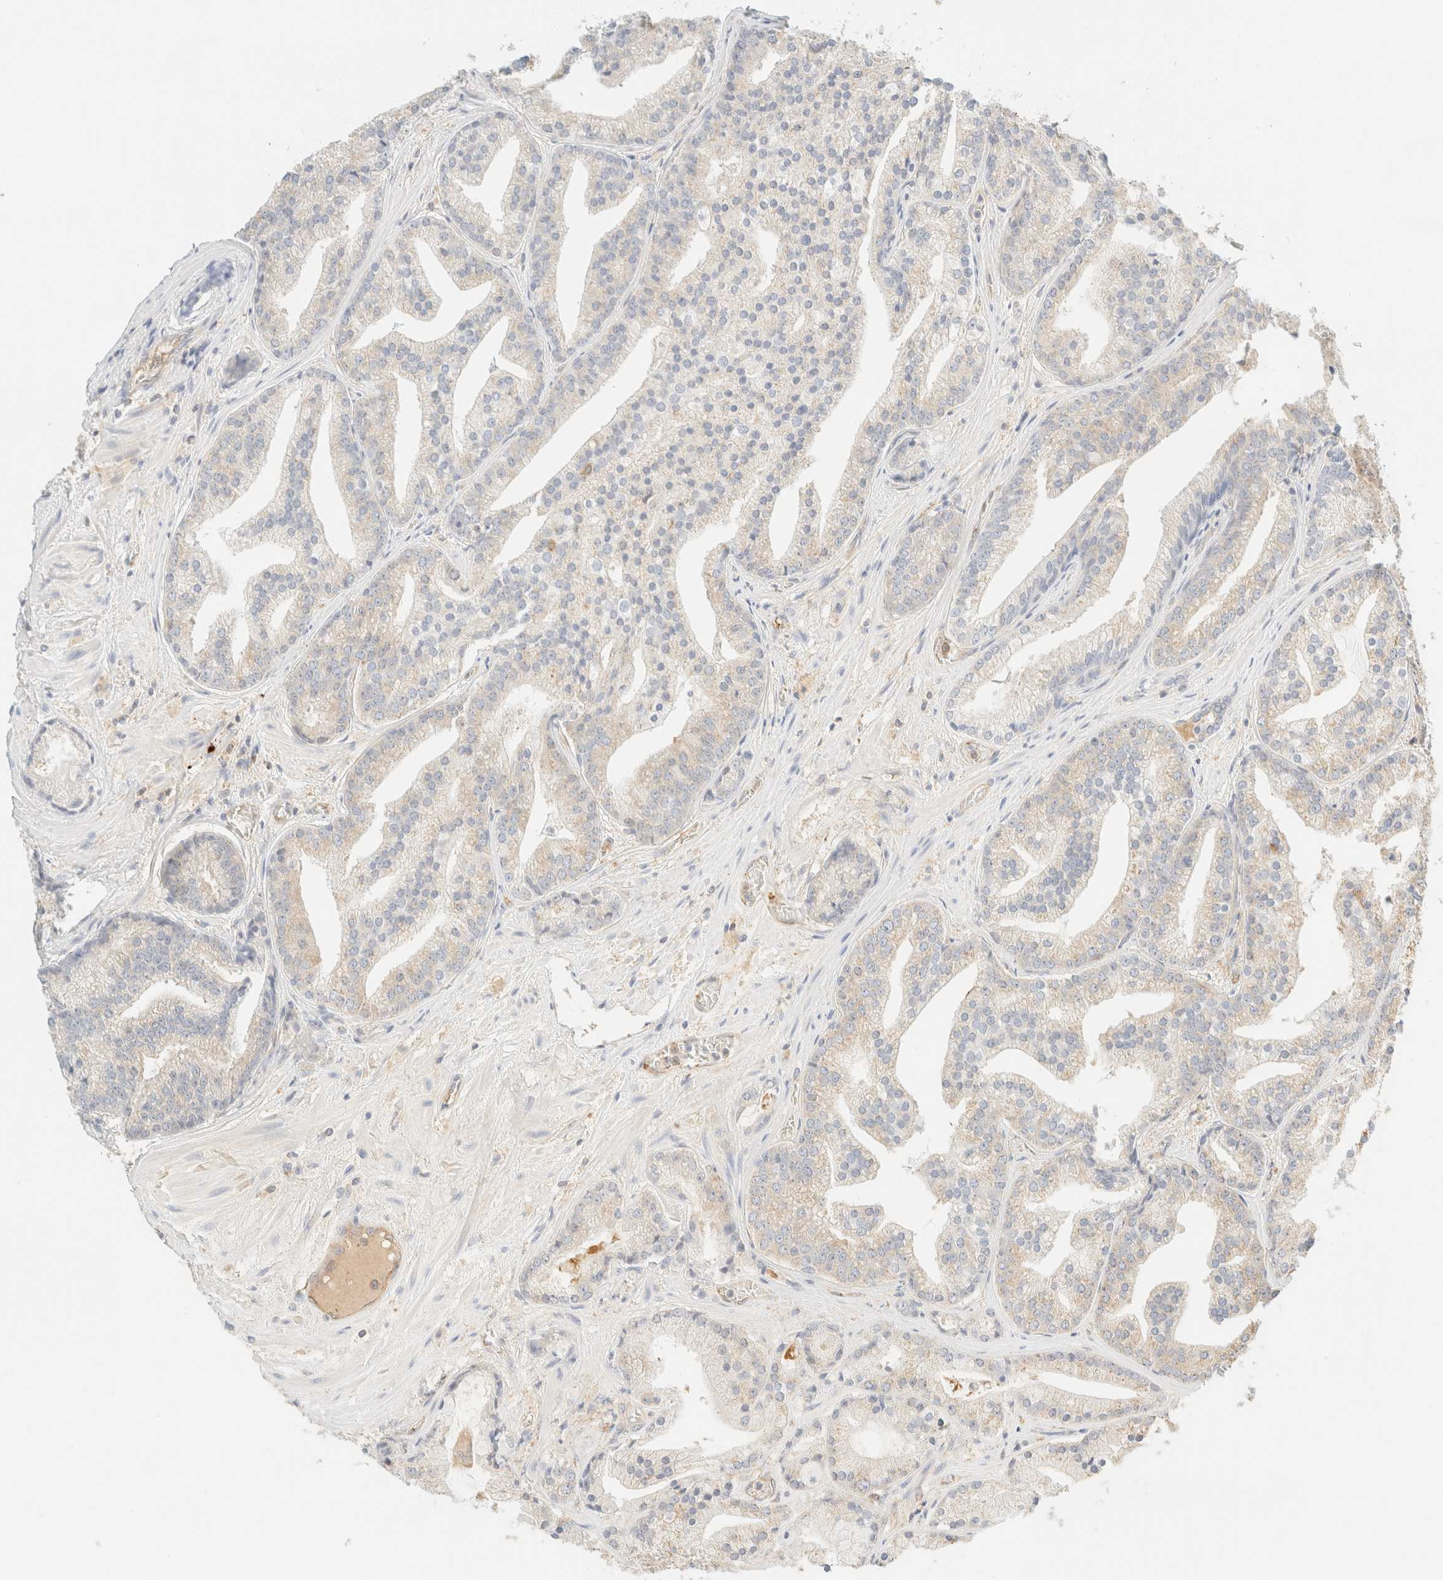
{"staining": {"intensity": "weak", "quantity": "<25%", "location": "cytoplasmic/membranous"}, "tissue": "prostate cancer", "cell_type": "Tumor cells", "image_type": "cancer", "snomed": [{"axis": "morphology", "description": "Adenocarcinoma, Low grade"}, {"axis": "topography", "description": "Prostate"}], "caption": "Adenocarcinoma (low-grade) (prostate) stained for a protein using IHC exhibits no expression tumor cells.", "gene": "FHOD1", "patient": {"sex": "male", "age": 67}}